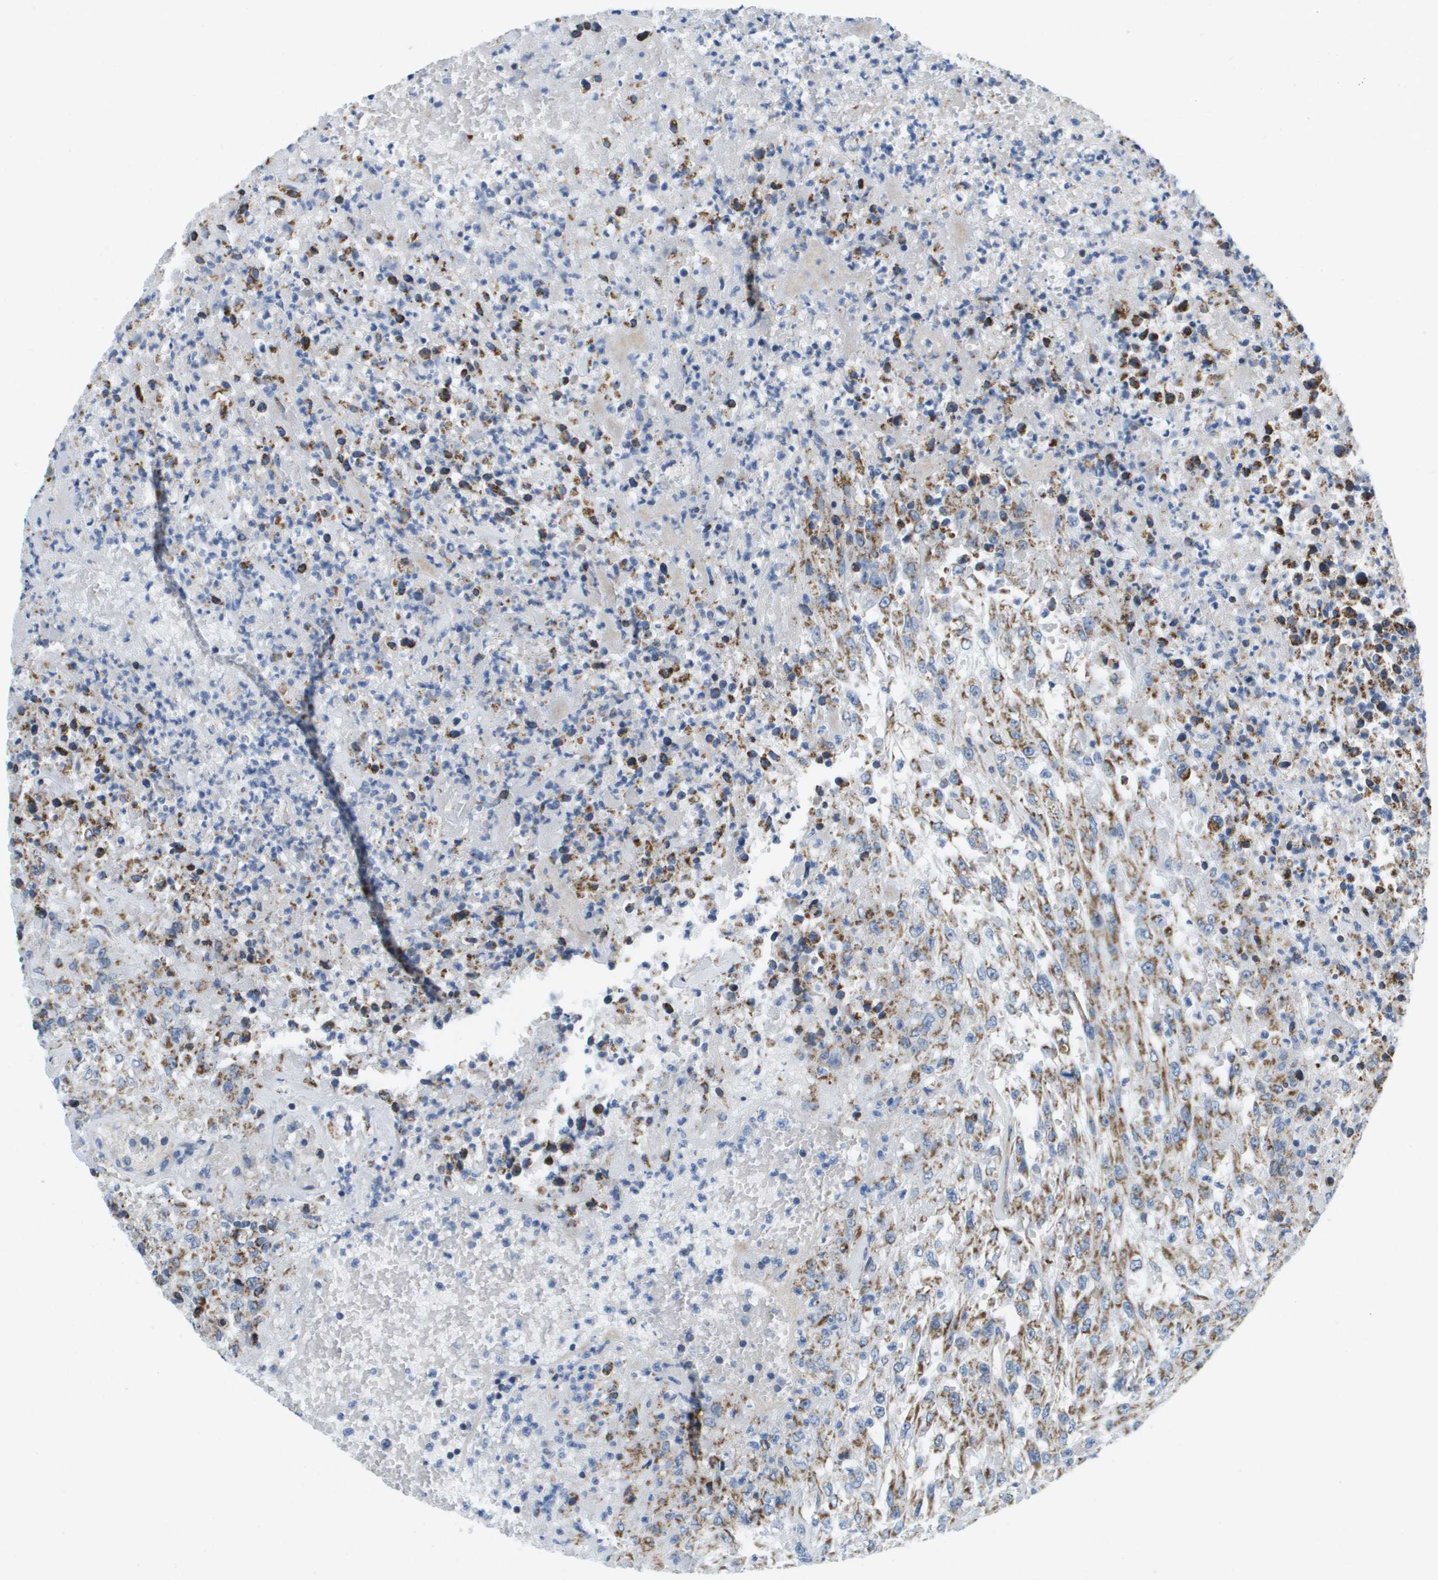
{"staining": {"intensity": "moderate", "quantity": ">75%", "location": "cytoplasmic/membranous"}, "tissue": "urothelial cancer", "cell_type": "Tumor cells", "image_type": "cancer", "snomed": [{"axis": "morphology", "description": "Urothelial carcinoma, High grade"}, {"axis": "topography", "description": "Urinary bladder"}], "caption": "Immunohistochemistry micrograph of urothelial cancer stained for a protein (brown), which reveals medium levels of moderate cytoplasmic/membranous staining in approximately >75% of tumor cells.", "gene": "KRT23", "patient": {"sex": "male", "age": 46}}